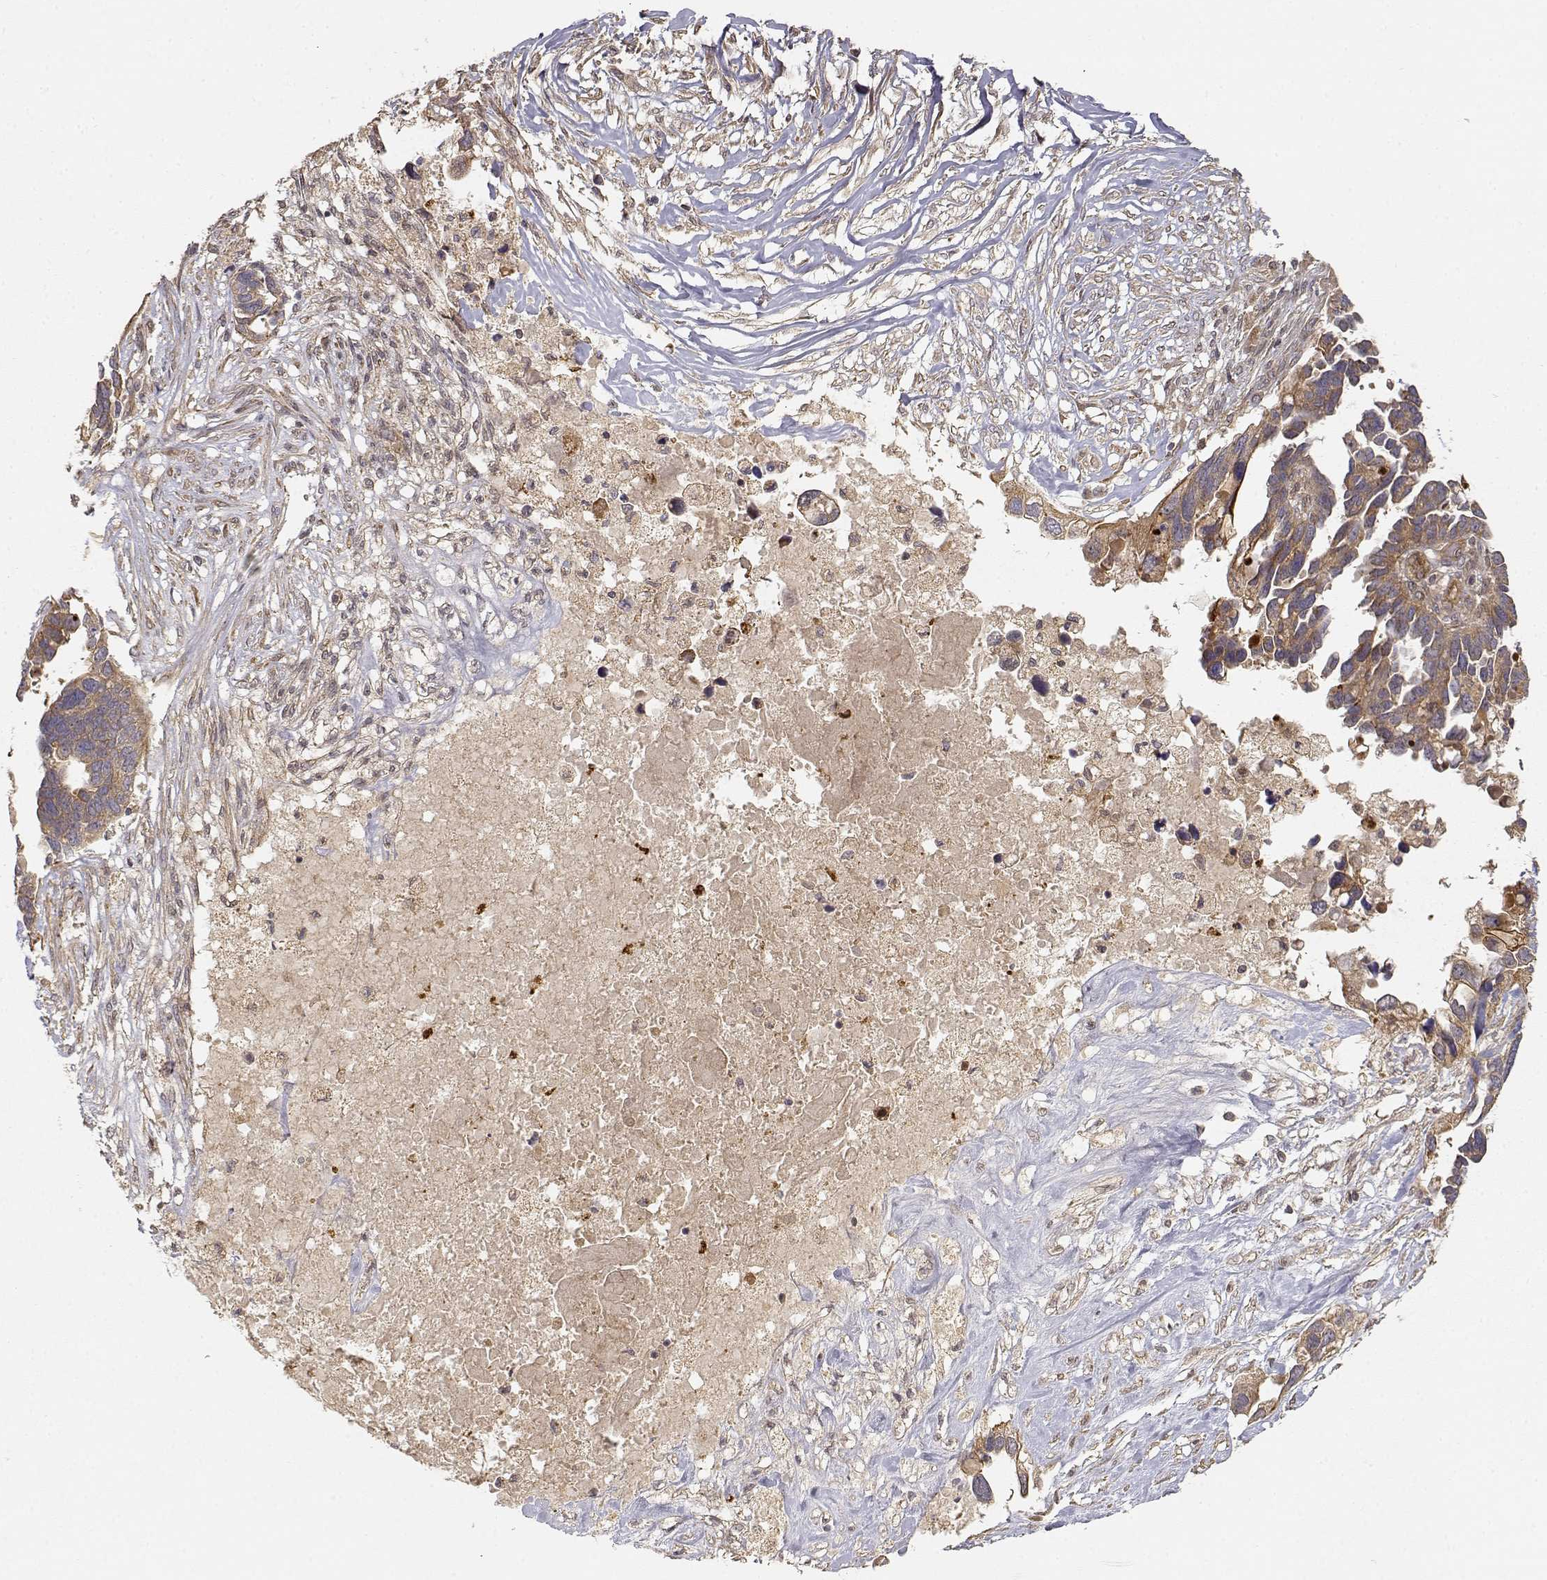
{"staining": {"intensity": "moderate", "quantity": ">75%", "location": "cytoplasmic/membranous"}, "tissue": "ovarian cancer", "cell_type": "Tumor cells", "image_type": "cancer", "snomed": [{"axis": "morphology", "description": "Cystadenocarcinoma, serous, NOS"}, {"axis": "topography", "description": "Ovary"}], "caption": "Immunohistochemical staining of human ovarian cancer (serous cystadenocarcinoma) shows medium levels of moderate cytoplasmic/membranous protein positivity in about >75% of tumor cells.", "gene": "CDK5RAP2", "patient": {"sex": "female", "age": 54}}